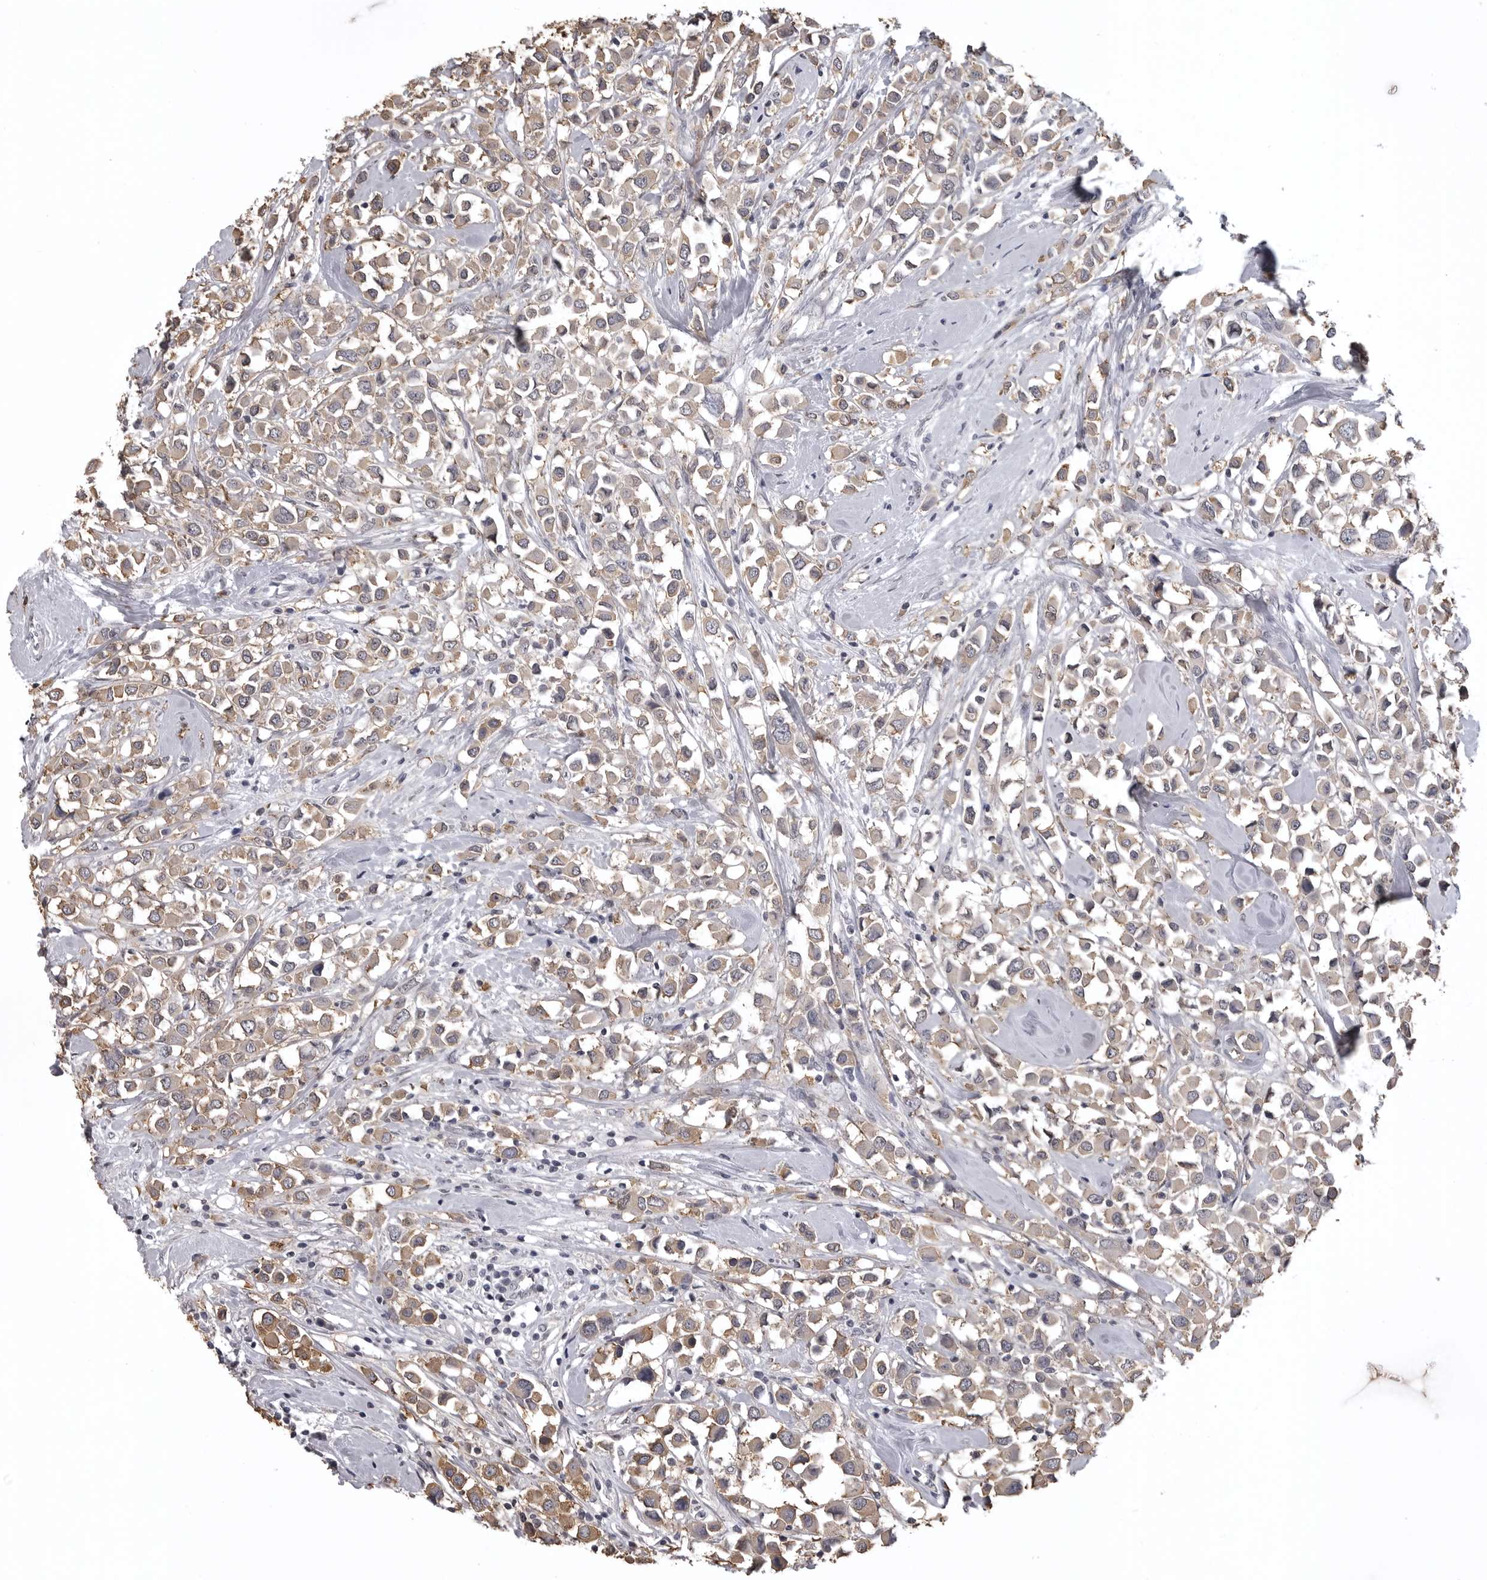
{"staining": {"intensity": "weak", "quantity": "25%-75%", "location": "cytoplasmic/membranous"}, "tissue": "breast cancer", "cell_type": "Tumor cells", "image_type": "cancer", "snomed": [{"axis": "morphology", "description": "Duct carcinoma"}, {"axis": "topography", "description": "Breast"}], "caption": "A brown stain shows weak cytoplasmic/membranous expression of a protein in human breast cancer (intraductal carcinoma) tumor cells.", "gene": "SNX16", "patient": {"sex": "female", "age": 61}}